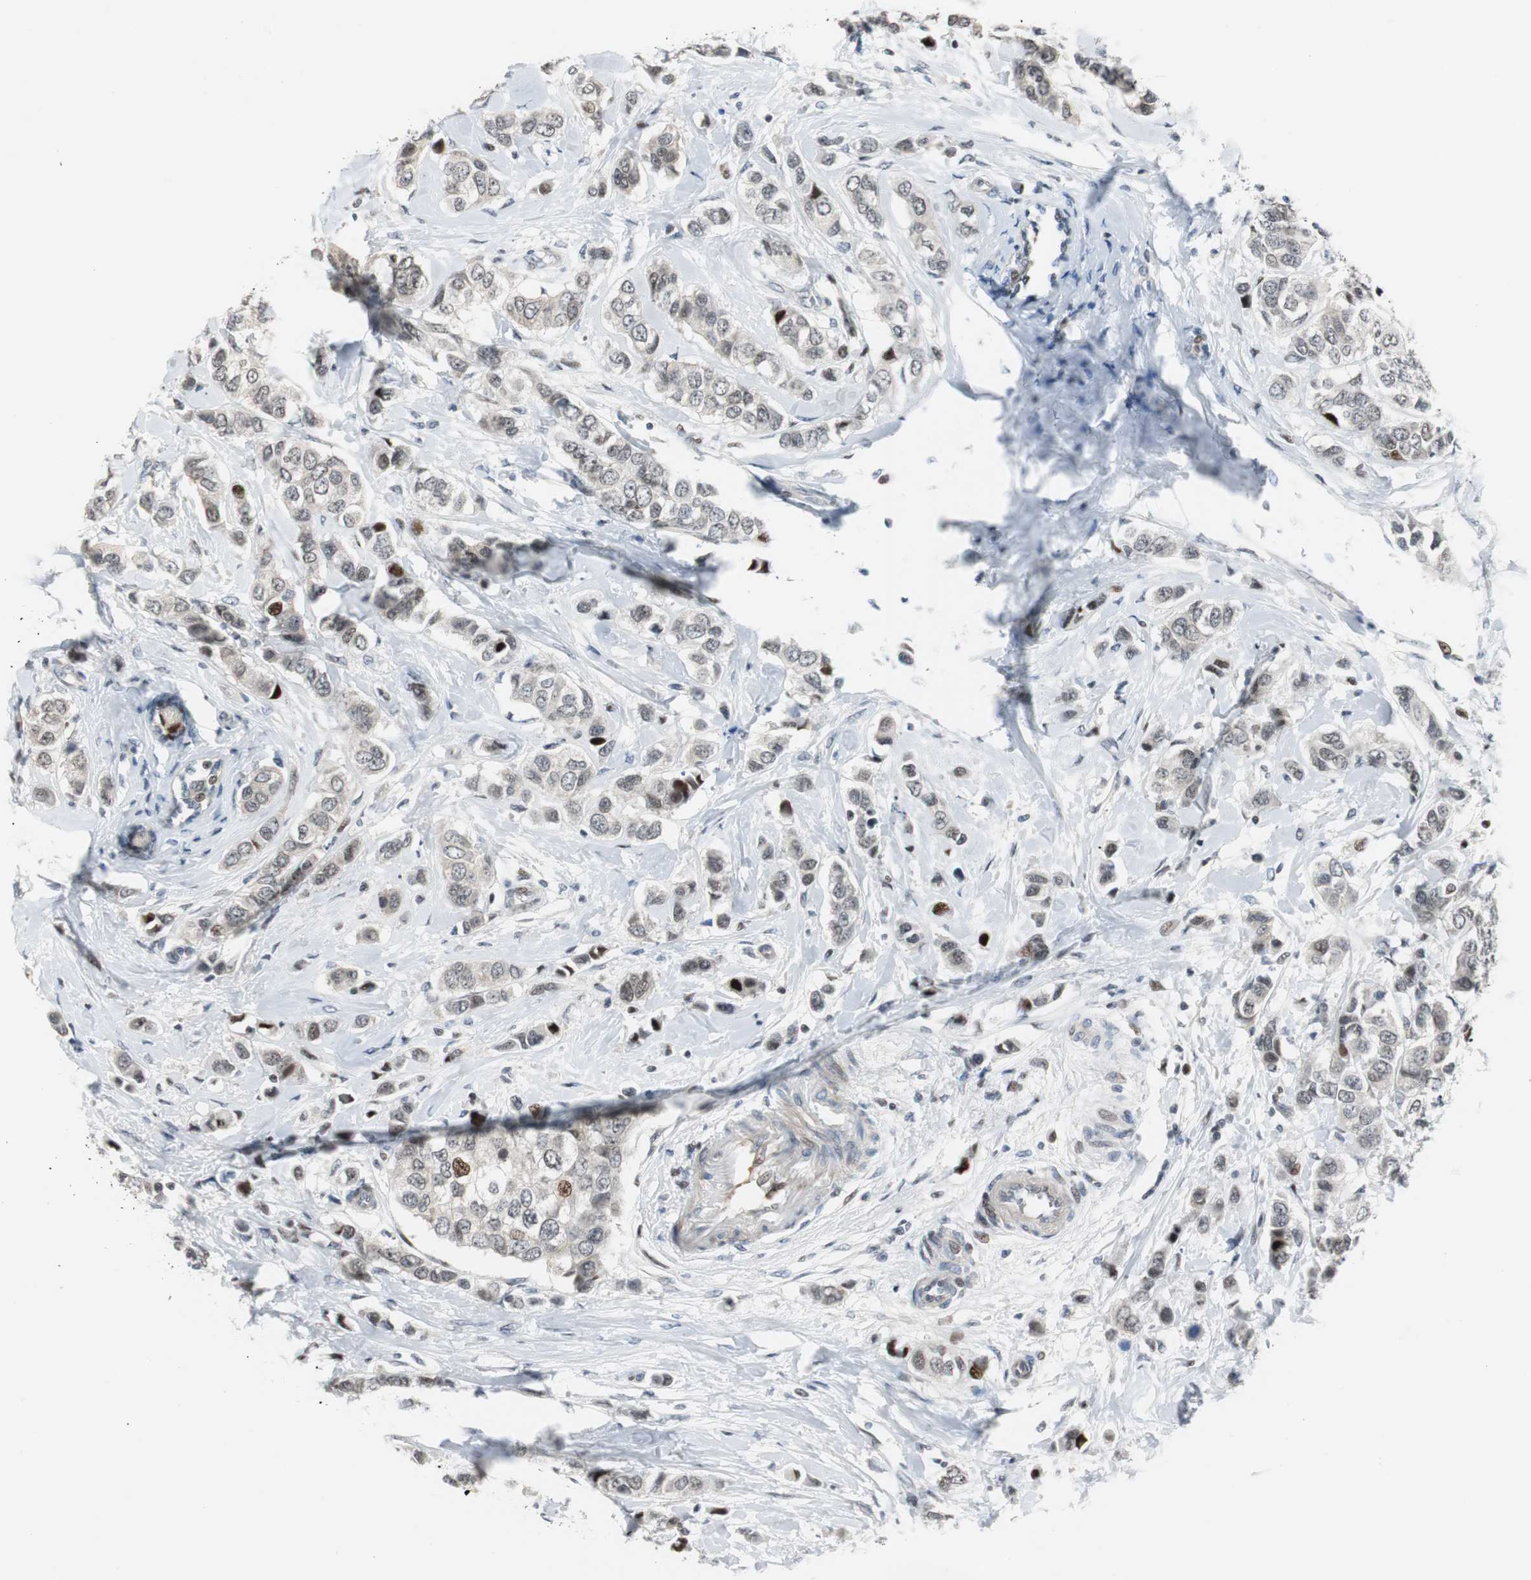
{"staining": {"intensity": "strong", "quantity": "<25%", "location": "nuclear"}, "tissue": "breast cancer", "cell_type": "Tumor cells", "image_type": "cancer", "snomed": [{"axis": "morphology", "description": "Duct carcinoma"}, {"axis": "topography", "description": "Breast"}], "caption": "Immunohistochemical staining of human breast cancer (intraductal carcinoma) demonstrates medium levels of strong nuclear staining in approximately <25% of tumor cells.", "gene": "RAD1", "patient": {"sex": "female", "age": 50}}